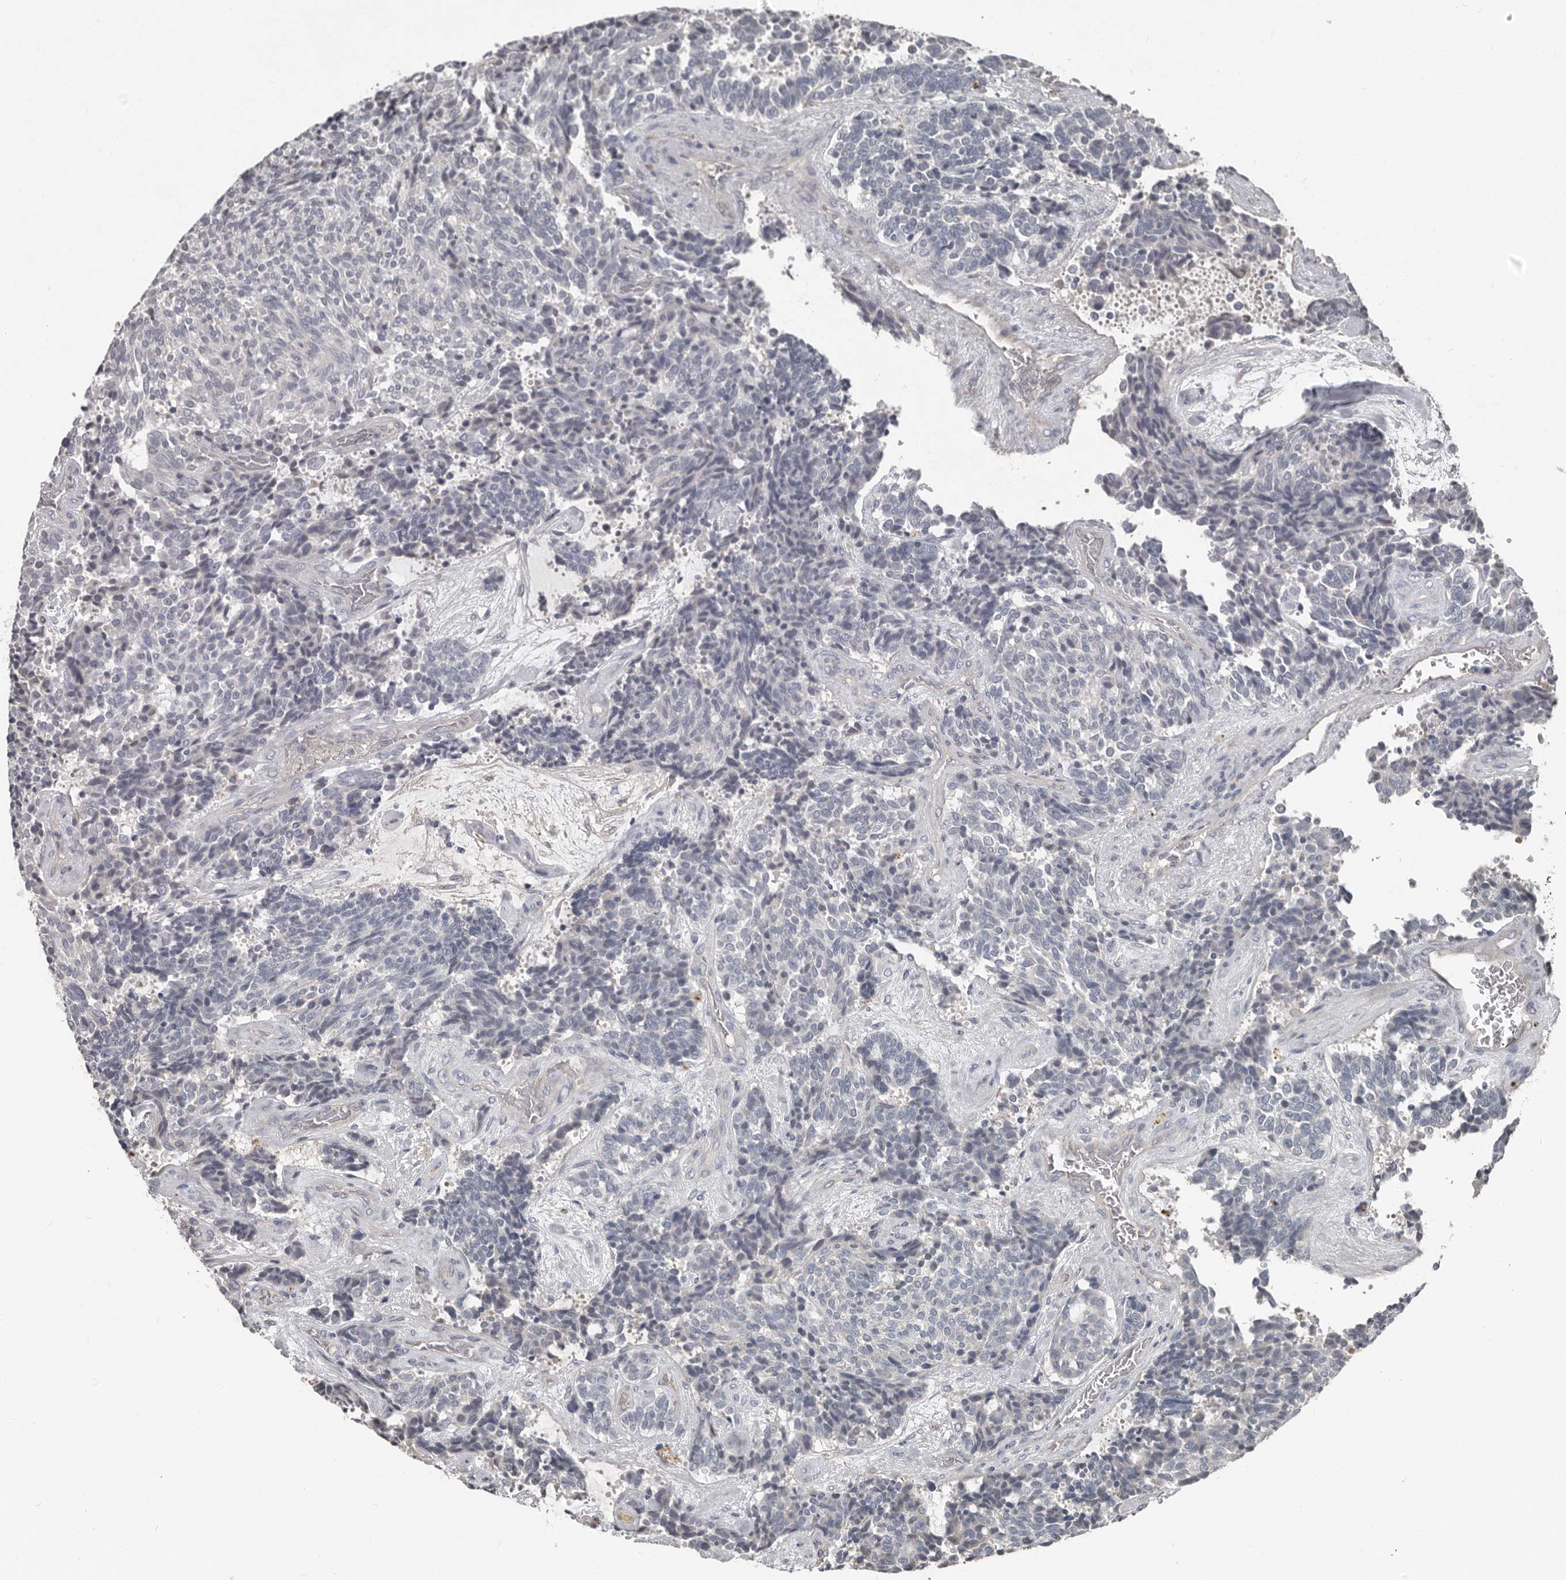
{"staining": {"intensity": "negative", "quantity": "none", "location": "none"}, "tissue": "carcinoid", "cell_type": "Tumor cells", "image_type": "cancer", "snomed": [{"axis": "morphology", "description": "Carcinoid, malignant, NOS"}, {"axis": "topography", "description": "Pancreas"}], "caption": "Immunohistochemical staining of carcinoid (malignant) displays no significant staining in tumor cells. The staining was performed using DAB (3,3'-diaminobenzidine) to visualize the protein expression in brown, while the nuclei were stained in blue with hematoxylin (Magnification: 20x).", "gene": "CA6", "patient": {"sex": "female", "age": 54}}